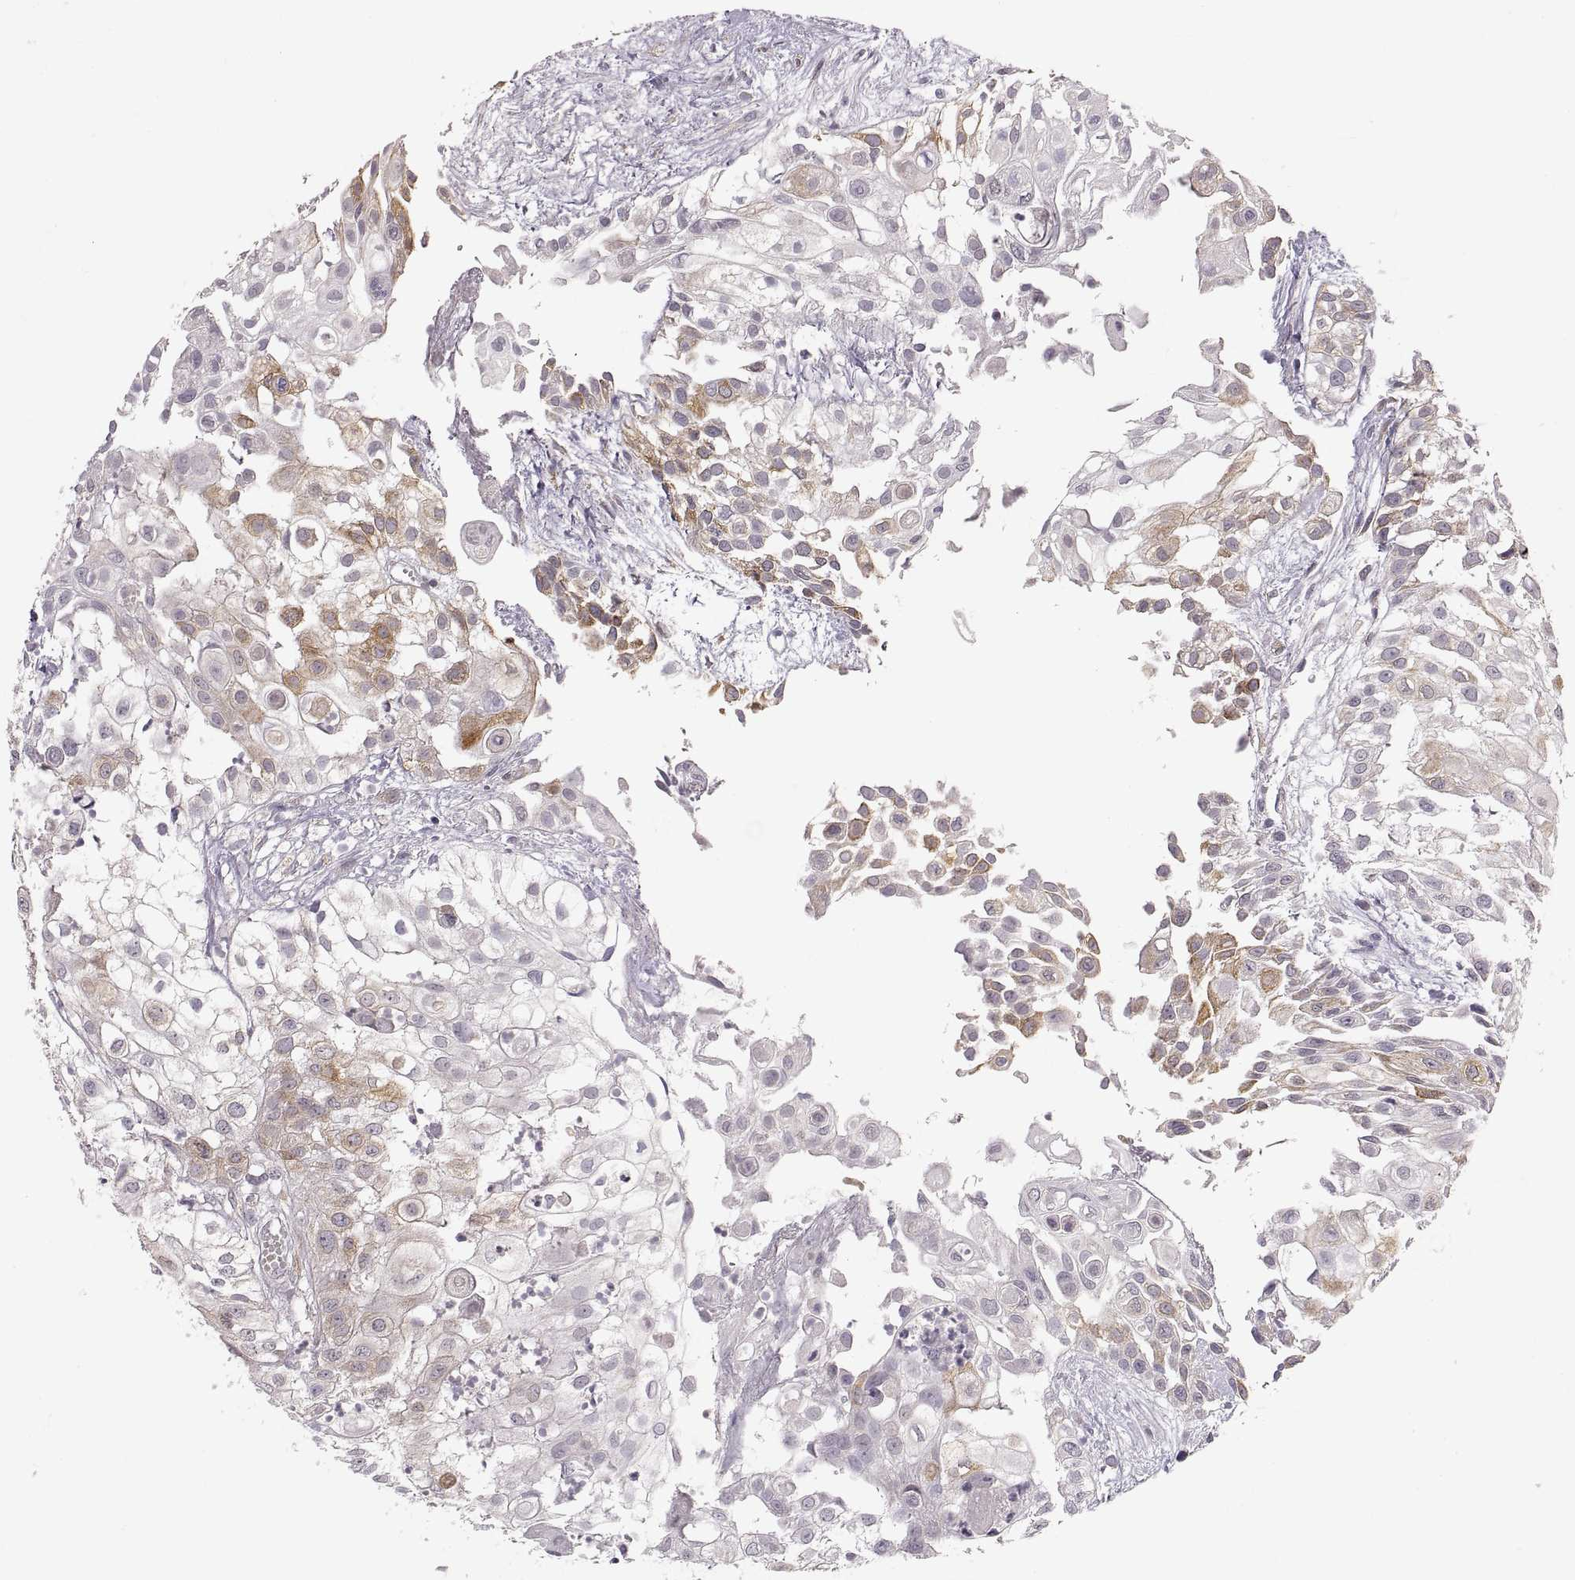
{"staining": {"intensity": "moderate", "quantity": "<25%", "location": "cytoplasmic/membranous"}, "tissue": "urothelial cancer", "cell_type": "Tumor cells", "image_type": "cancer", "snomed": [{"axis": "morphology", "description": "Urothelial carcinoma, High grade"}, {"axis": "topography", "description": "Urinary bladder"}], "caption": "This image exhibits immunohistochemistry staining of urothelial carcinoma (high-grade), with low moderate cytoplasmic/membranous staining in approximately <25% of tumor cells.", "gene": "HMGCR", "patient": {"sex": "female", "age": 79}}